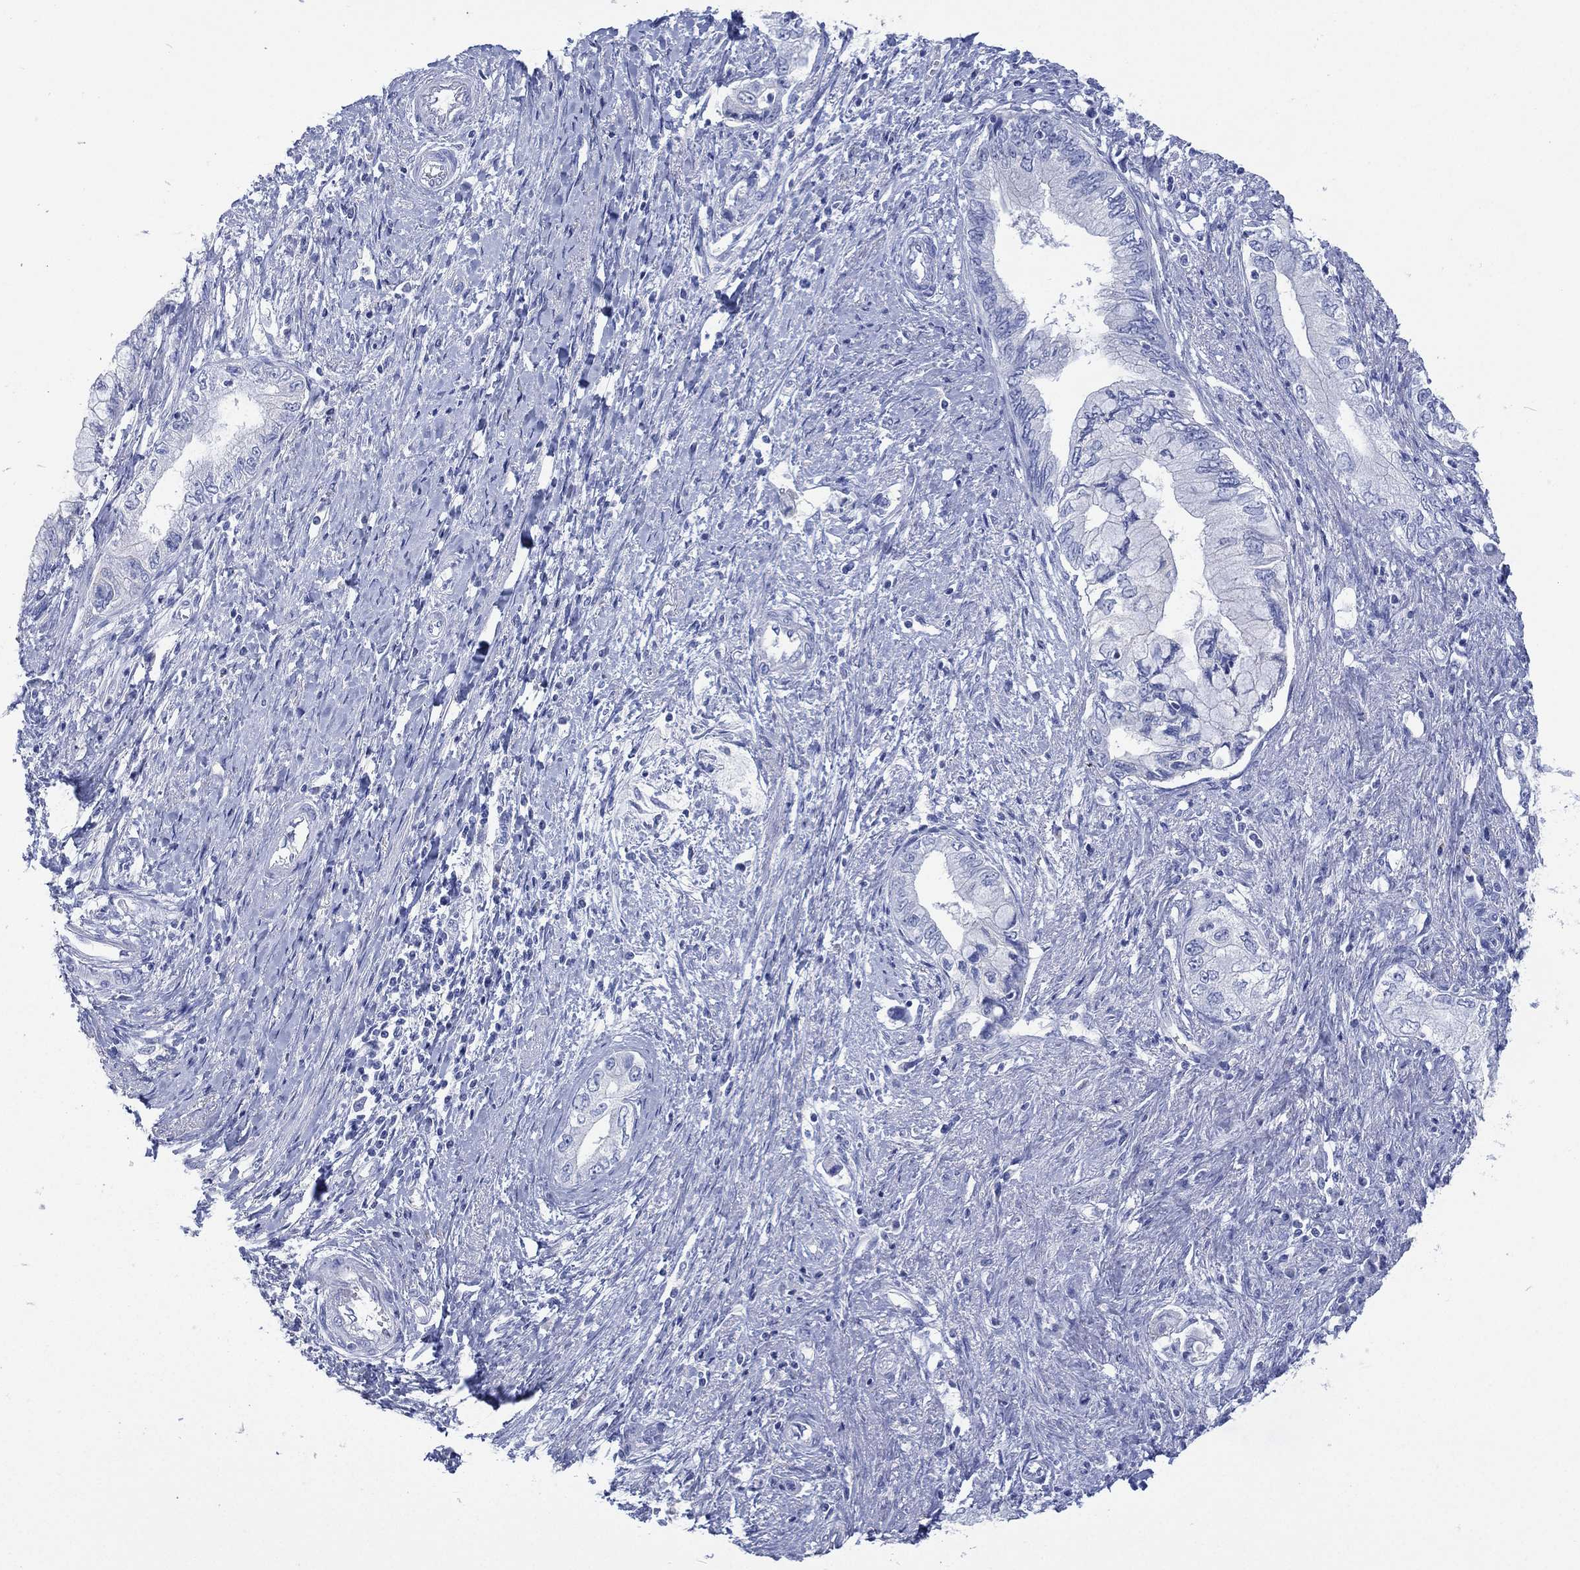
{"staining": {"intensity": "negative", "quantity": "none", "location": "none"}, "tissue": "pancreatic cancer", "cell_type": "Tumor cells", "image_type": "cancer", "snomed": [{"axis": "morphology", "description": "Adenocarcinoma, NOS"}, {"axis": "topography", "description": "Pancreas"}], "caption": "This photomicrograph is of pancreatic cancer (adenocarcinoma) stained with IHC to label a protein in brown with the nuclei are counter-stained blue. There is no positivity in tumor cells.", "gene": "FMO1", "patient": {"sex": "female", "age": 73}}